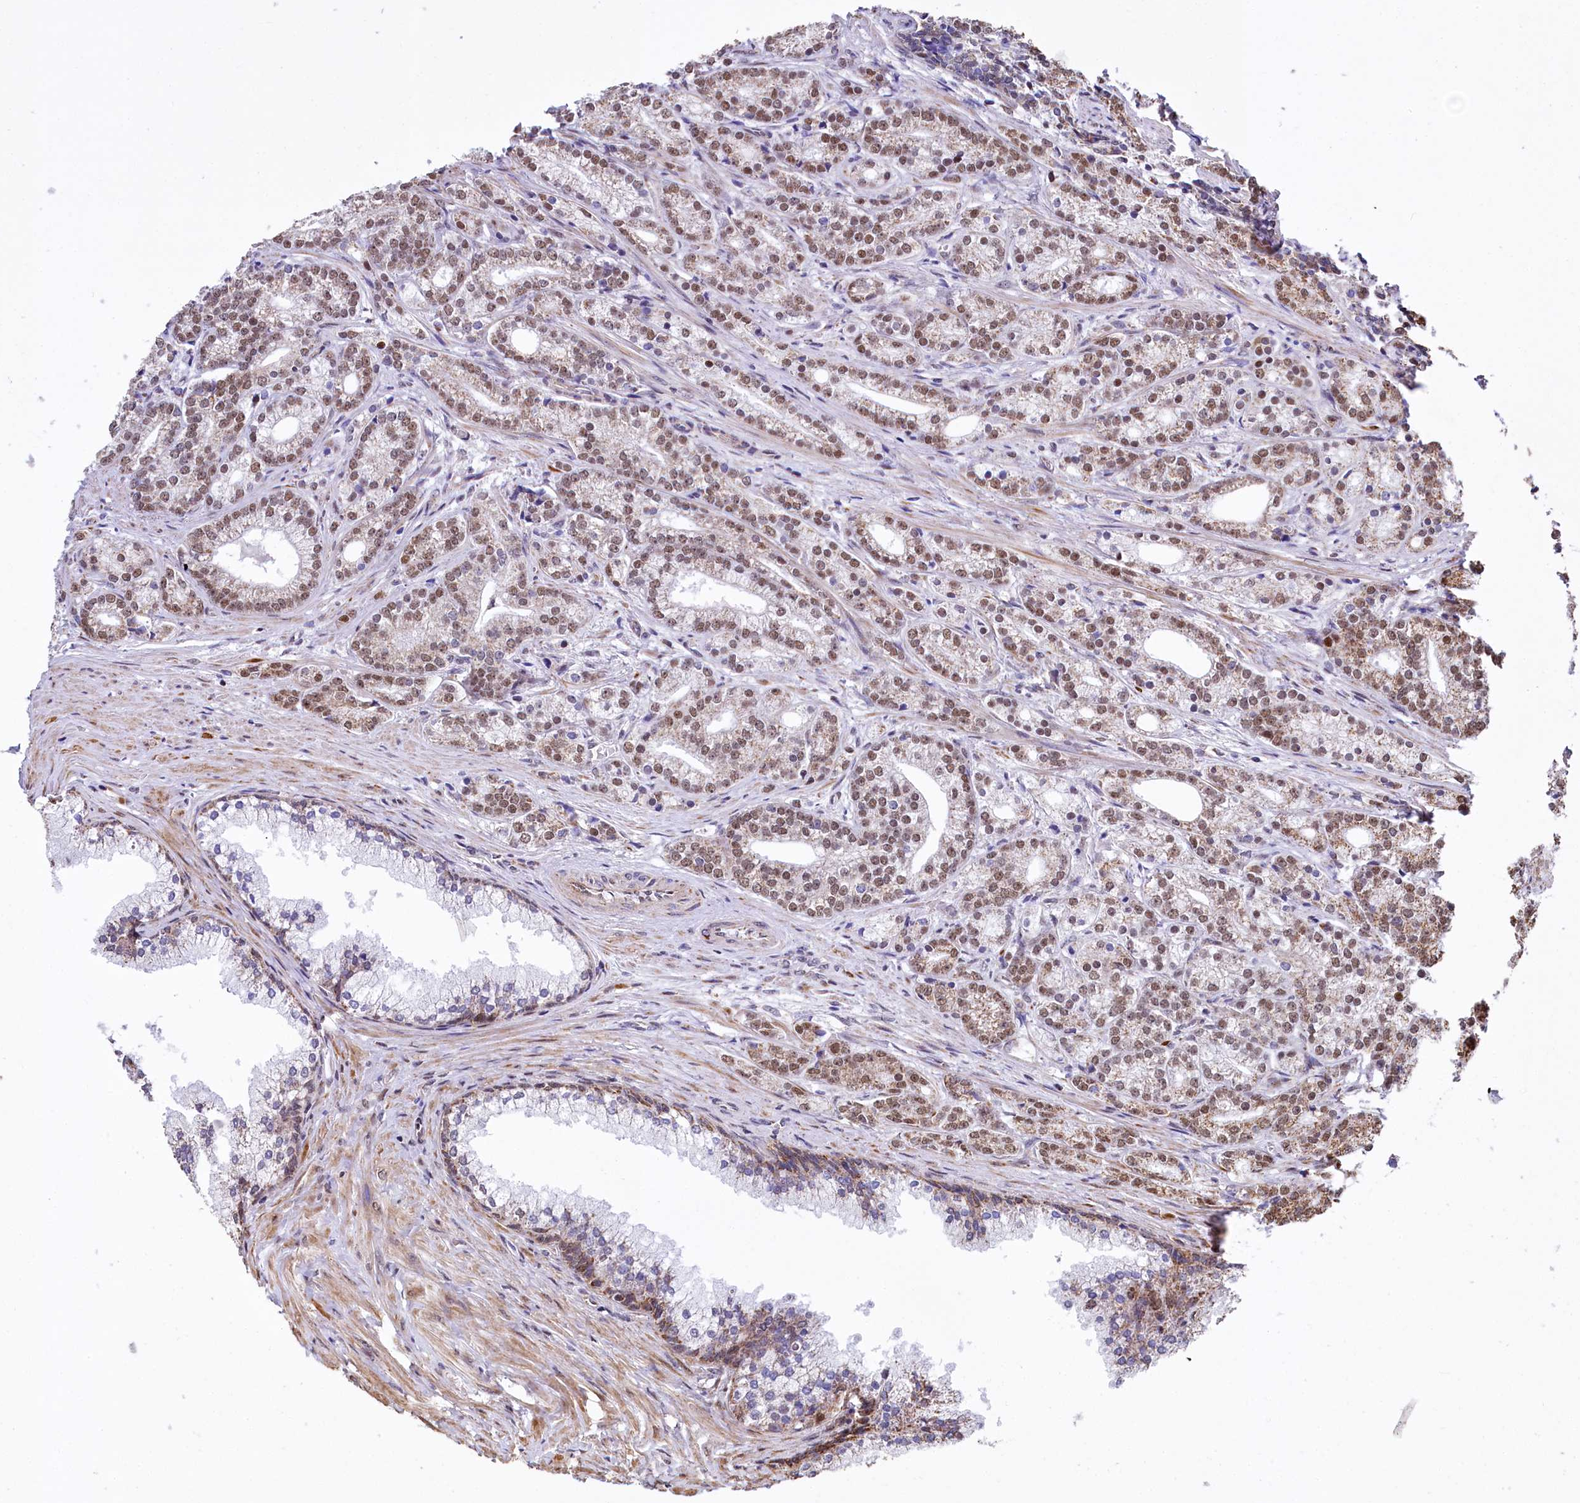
{"staining": {"intensity": "moderate", "quantity": ">75%", "location": "cytoplasmic/membranous,nuclear"}, "tissue": "prostate cancer", "cell_type": "Tumor cells", "image_type": "cancer", "snomed": [{"axis": "morphology", "description": "Adenocarcinoma, Low grade"}, {"axis": "topography", "description": "Prostate"}], "caption": "This photomicrograph demonstrates immunohistochemistry staining of prostate cancer, with medium moderate cytoplasmic/membranous and nuclear staining in about >75% of tumor cells.", "gene": "MORN3", "patient": {"sex": "male", "age": 71}}